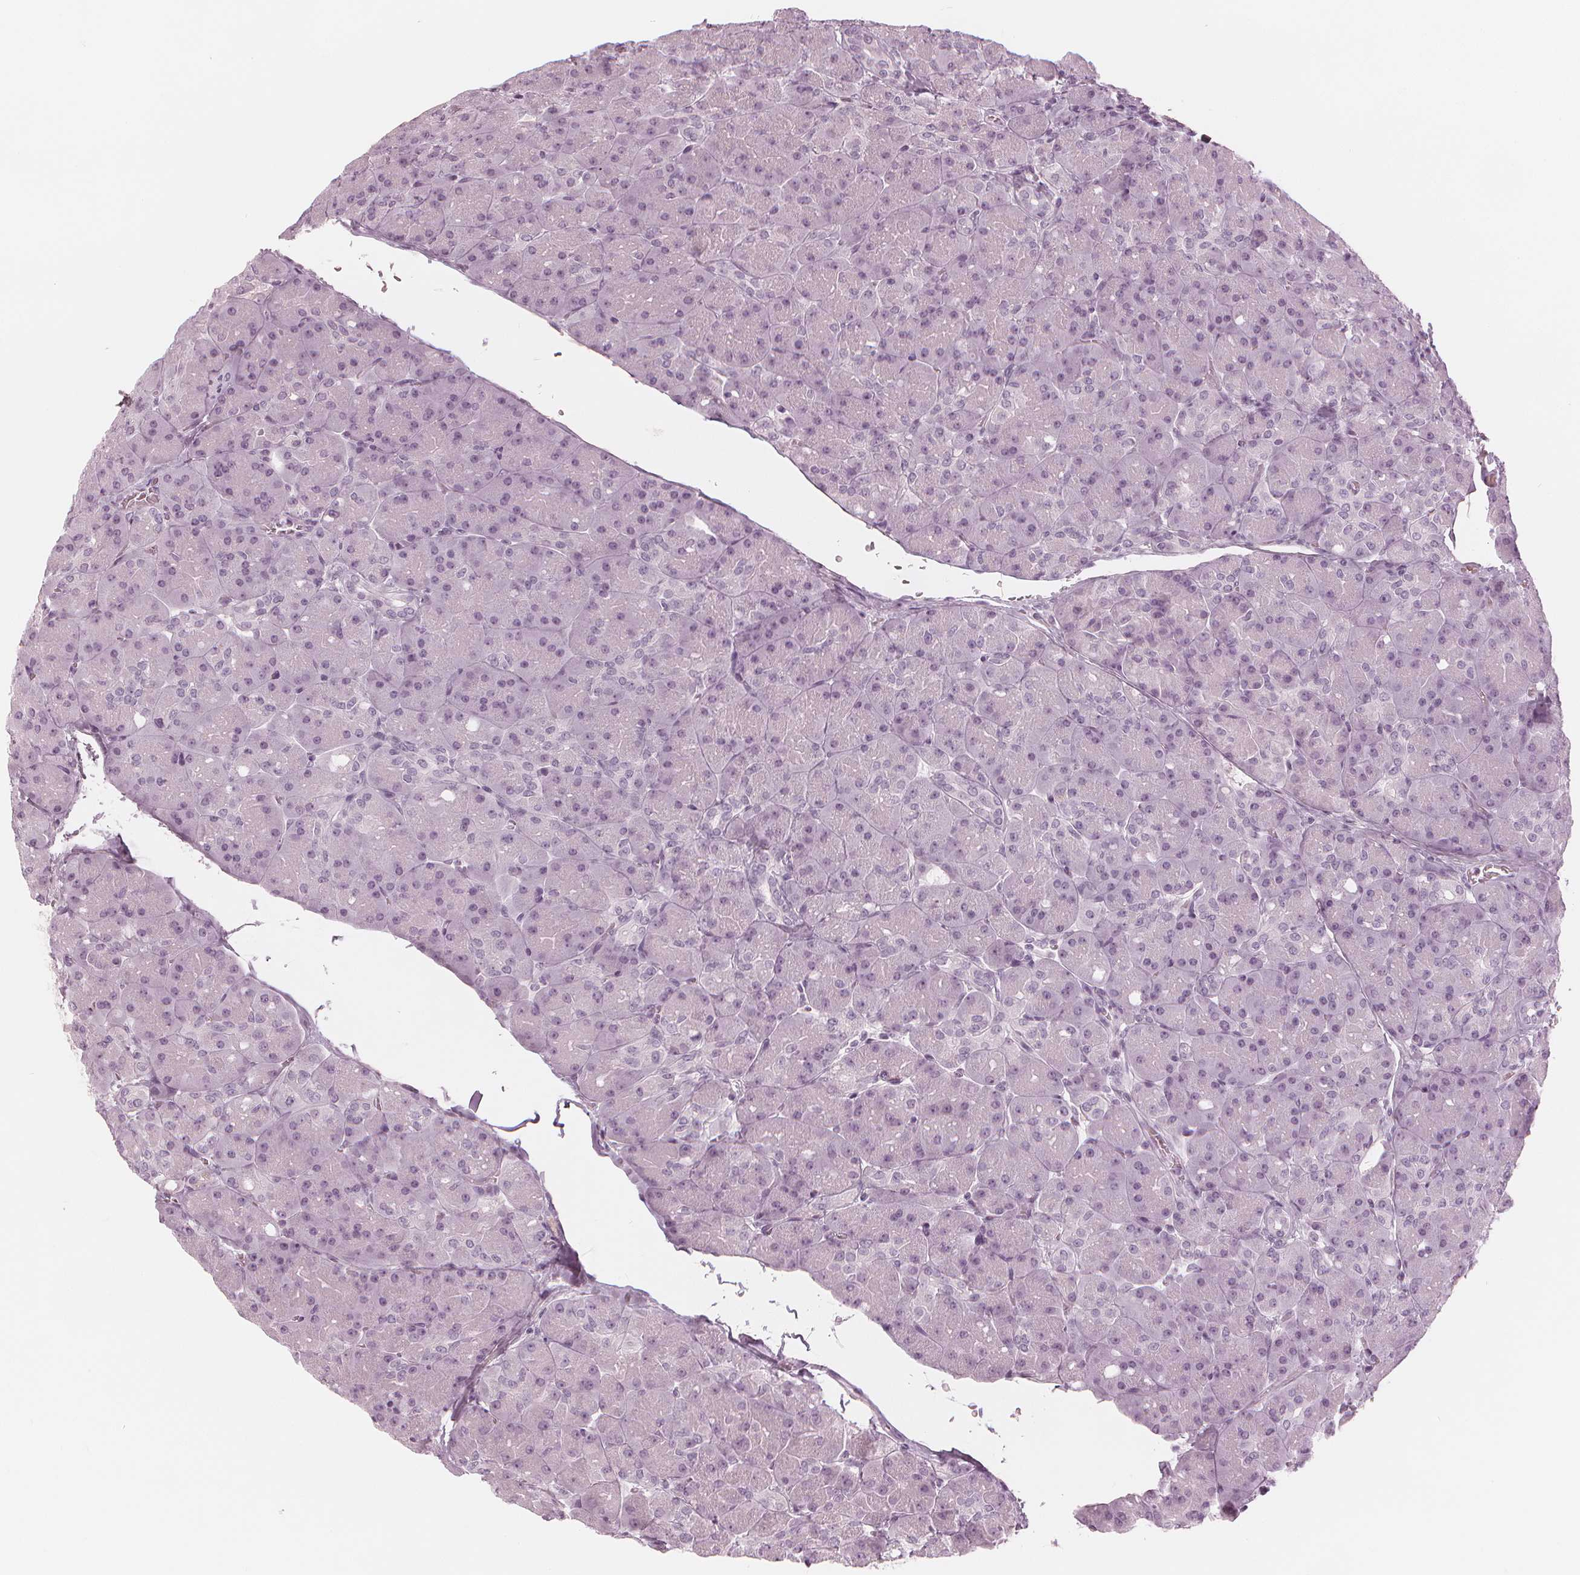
{"staining": {"intensity": "negative", "quantity": "none", "location": "none"}, "tissue": "pancreas", "cell_type": "Exocrine glandular cells", "image_type": "normal", "snomed": [{"axis": "morphology", "description": "Normal tissue, NOS"}, {"axis": "topography", "description": "Pancreas"}], "caption": "Immunohistochemistry of benign human pancreas reveals no staining in exocrine glandular cells.", "gene": "PAEP", "patient": {"sex": "male", "age": 55}}